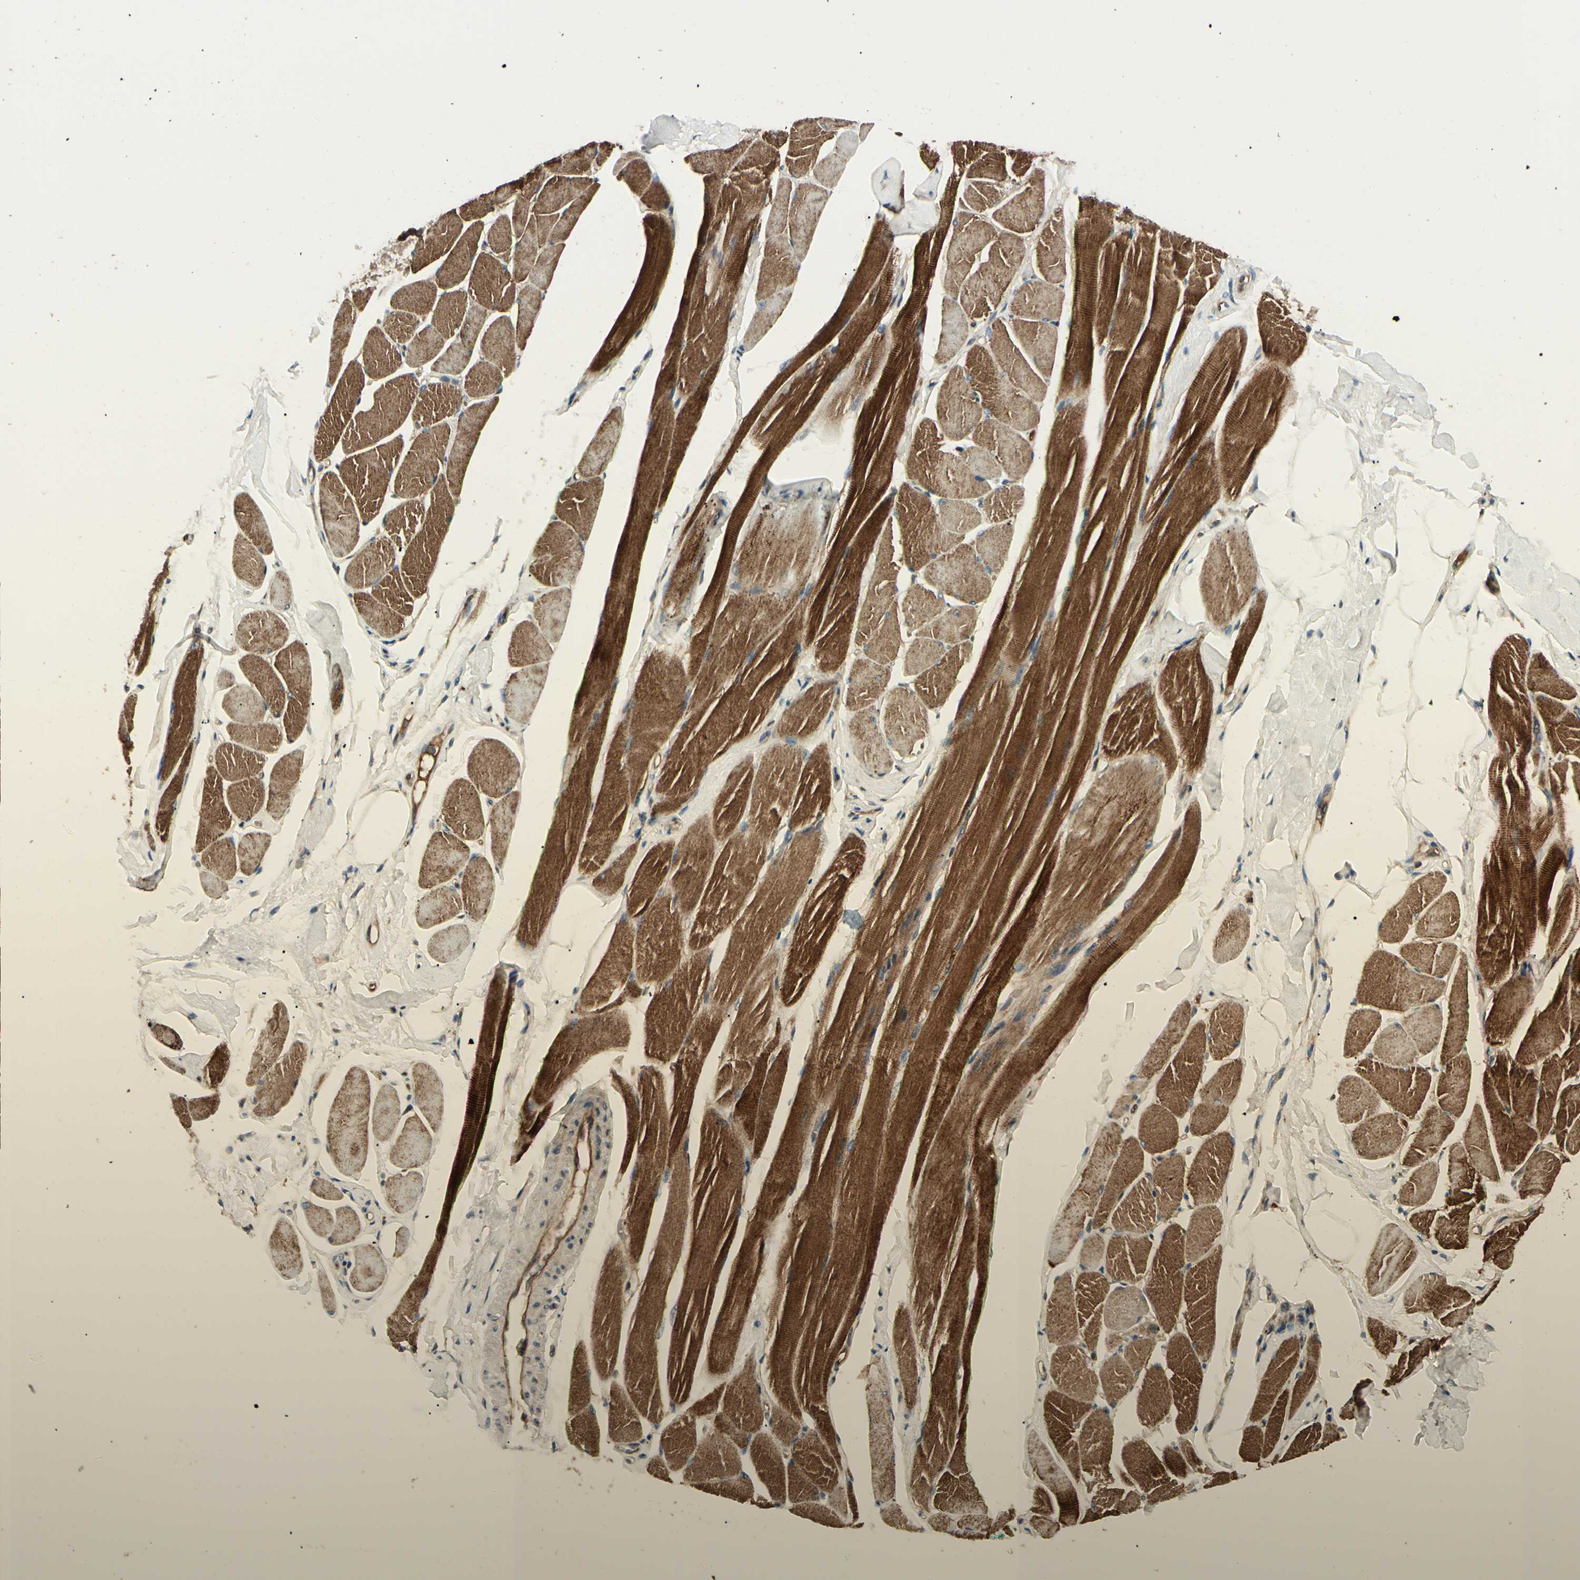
{"staining": {"intensity": "strong", "quantity": ">75%", "location": "cytoplasmic/membranous"}, "tissue": "skeletal muscle", "cell_type": "Myocytes", "image_type": "normal", "snomed": [{"axis": "morphology", "description": "Normal tissue, NOS"}, {"axis": "topography", "description": "Skeletal muscle"}, {"axis": "topography", "description": "Peripheral nerve tissue"}], "caption": "Immunohistochemical staining of benign human skeletal muscle exhibits high levels of strong cytoplasmic/membranous positivity in about >75% of myocytes. The protein of interest is shown in brown color, while the nuclei are stained blue.", "gene": "RNF14", "patient": {"sex": "female", "age": 84}}